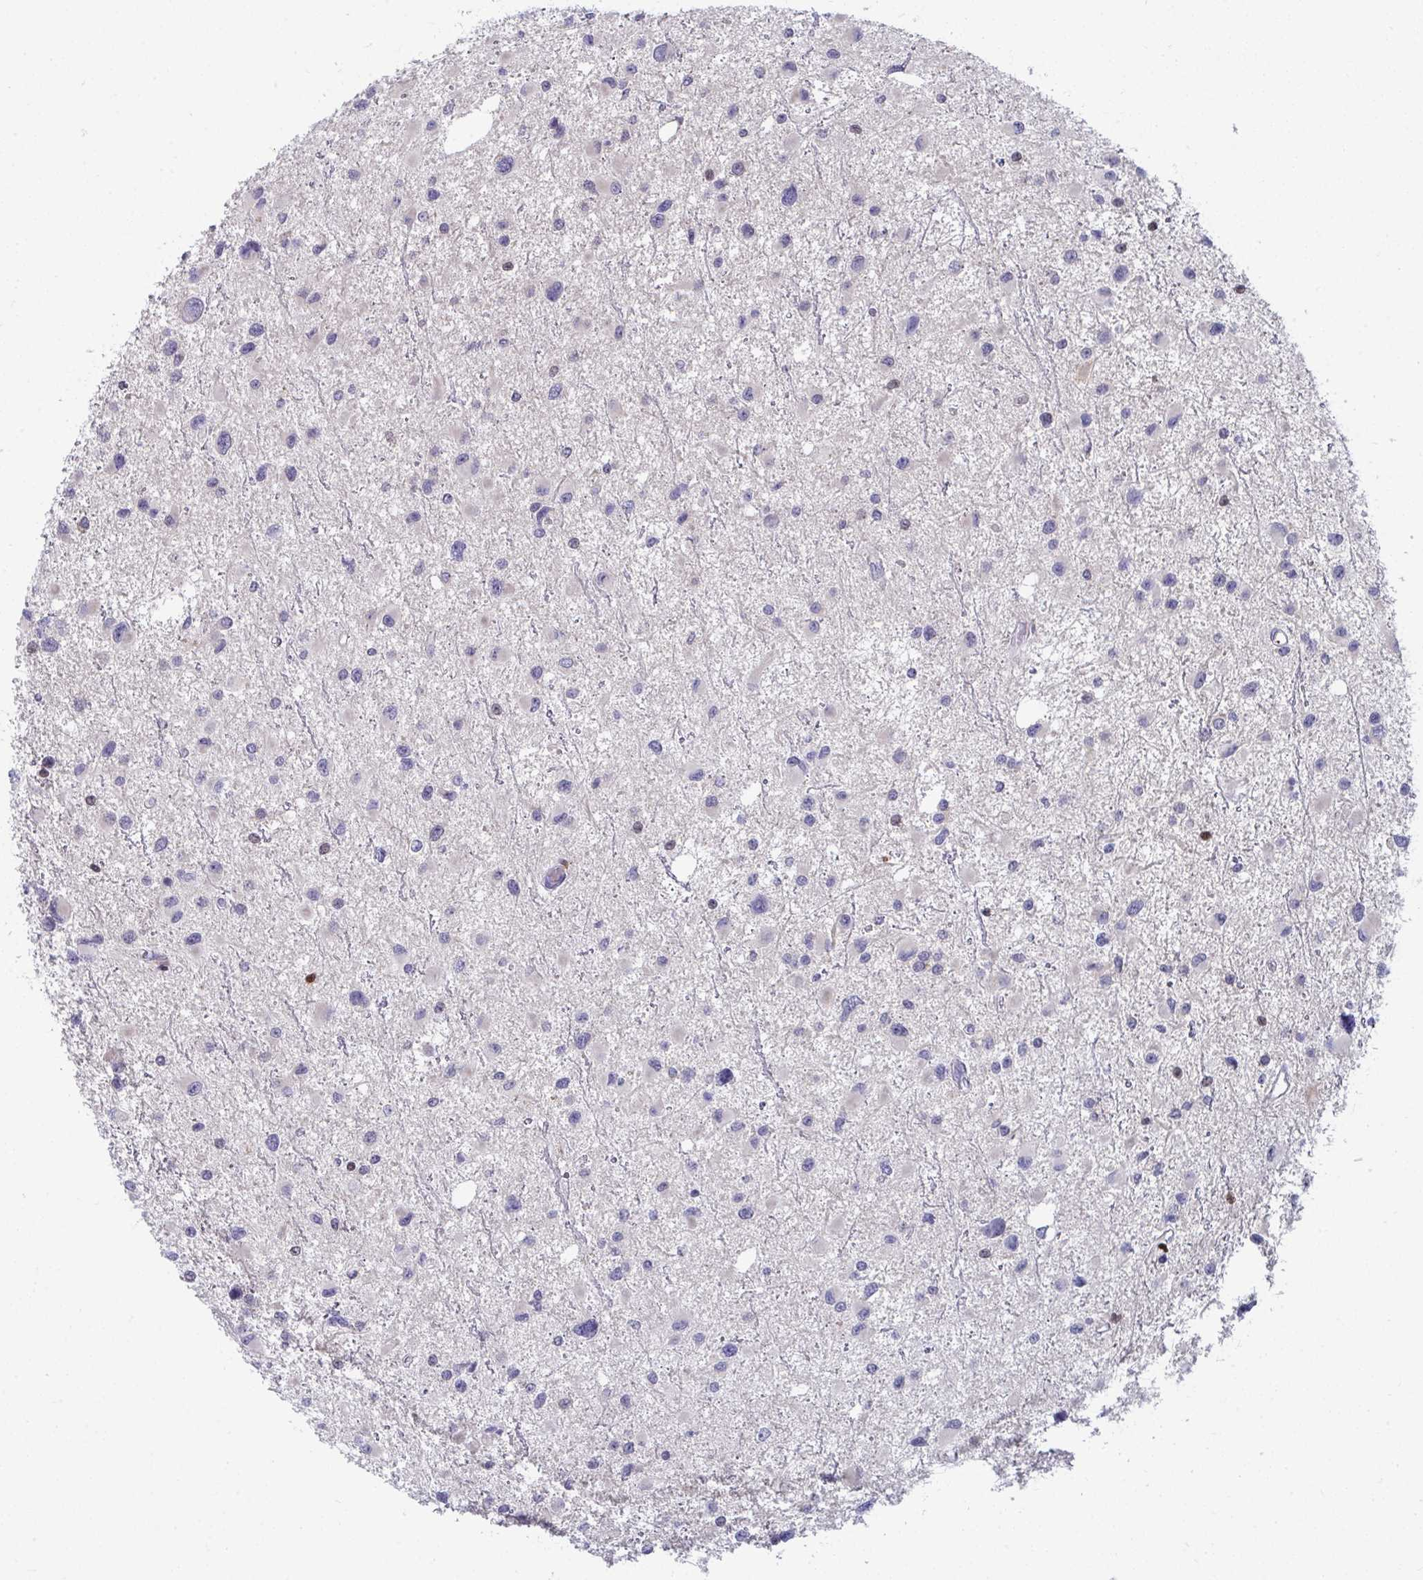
{"staining": {"intensity": "negative", "quantity": "none", "location": "none"}, "tissue": "glioma", "cell_type": "Tumor cells", "image_type": "cancer", "snomed": [{"axis": "morphology", "description": "Glioma, malignant, Low grade"}, {"axis": "topography", "description": "Brain"}], "caption": "Photomicrograph shows no significant protein positivity in tumor cells of glioma.", "gene": "AOC2", "patient": {"sex": "female", "age": 32}}